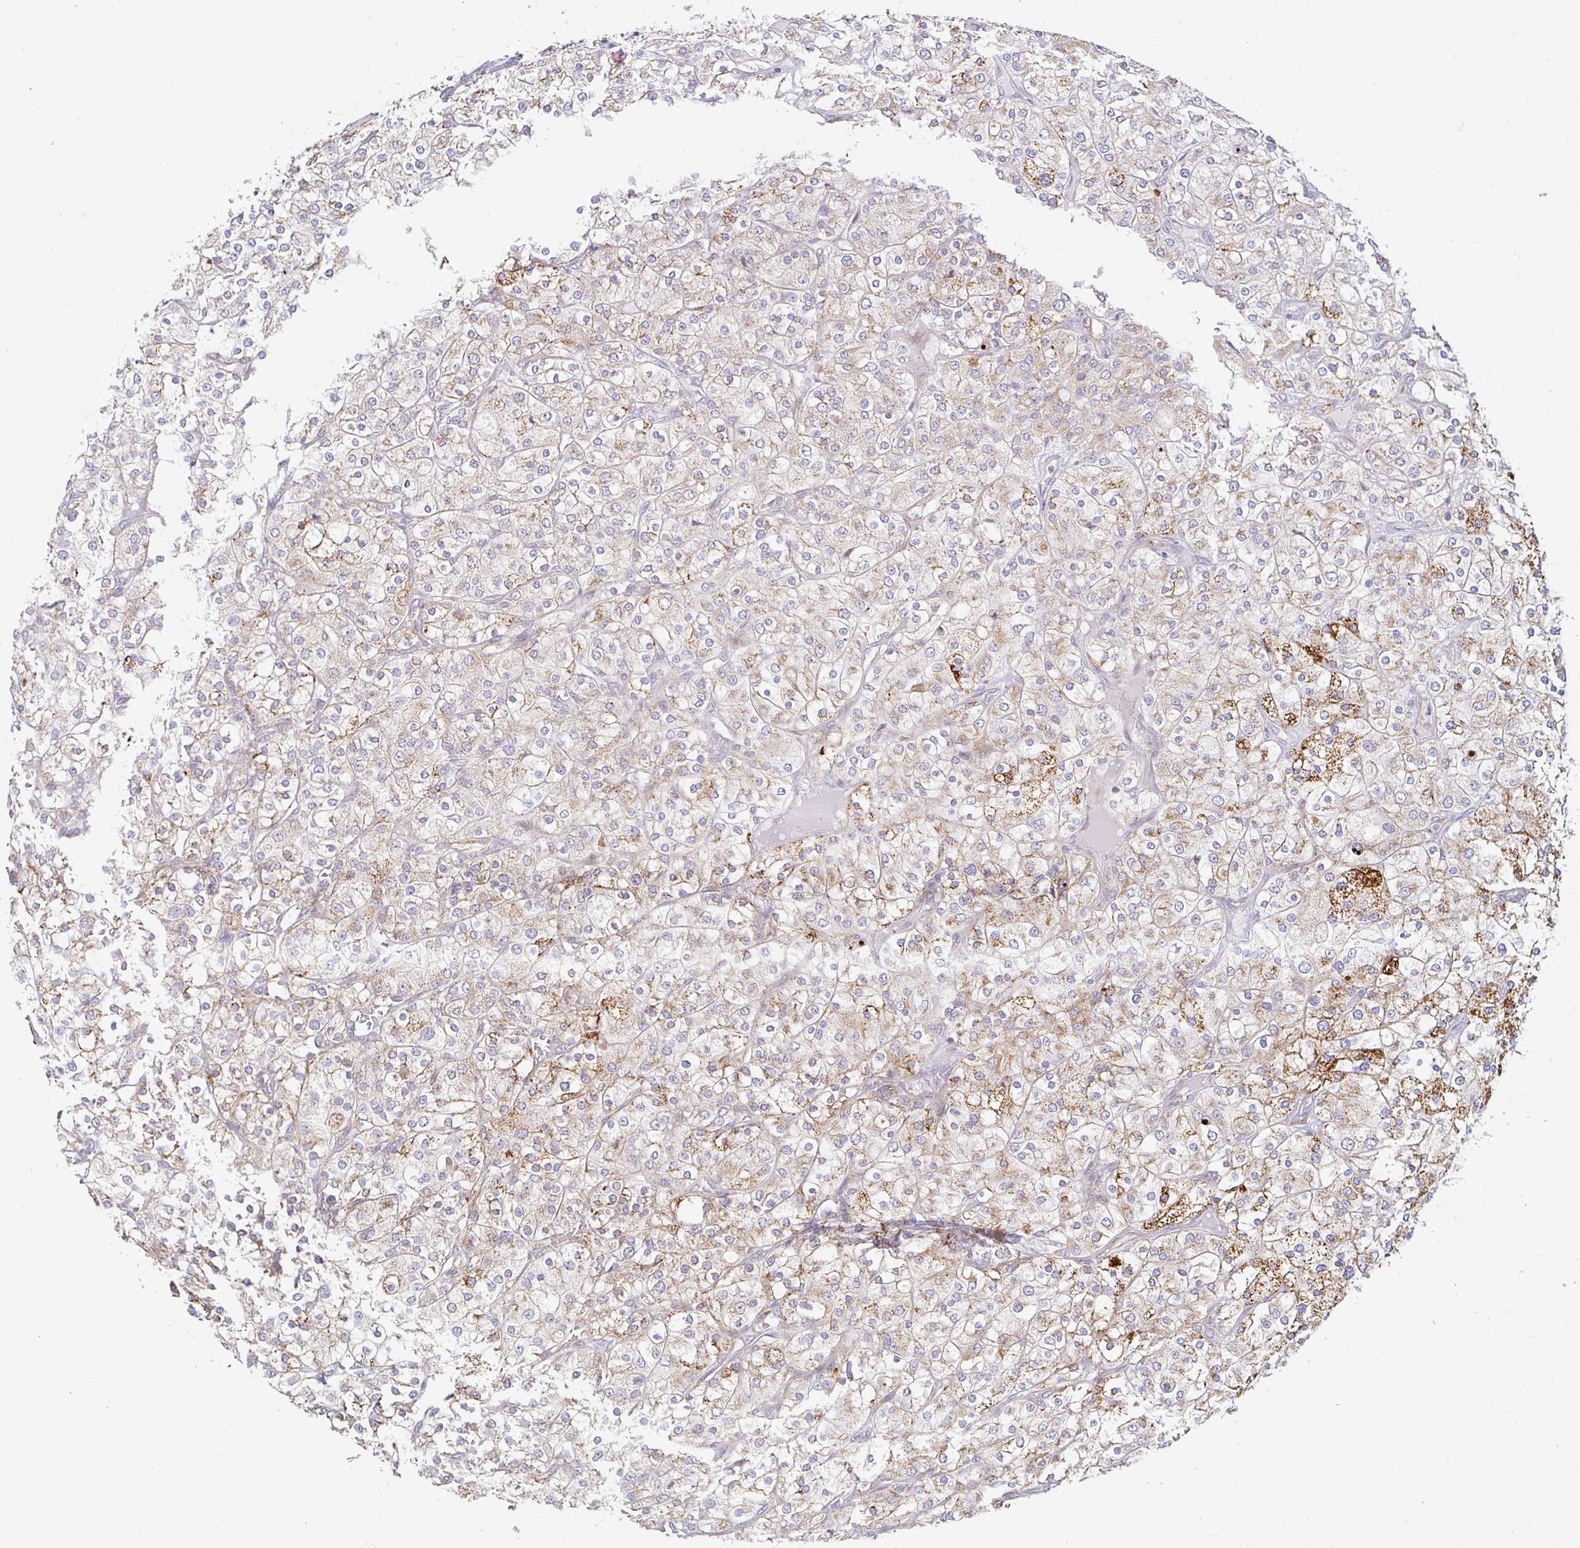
{"staining": {"intensity": "moderate", "quantity": "25%-75%", "location": "cytoplasmic/membranous"}, "tissue": "renal cancer", "cell_type": "Tumor cells", "image_type": "cancer", "snomed": [{"axis": "morphology", "description": "Adenocarcinoma, NOS"}, {"axis": "topography", "description": "Kidney"}], "caption": "A brown stain highlights moderate cytoplasmic/membranous positivity of a protein in human renal cancer (adenocarcinoma) tumor cells.", "gene": "MOB1A", "patient": {"sex": "male", "age": 80}}